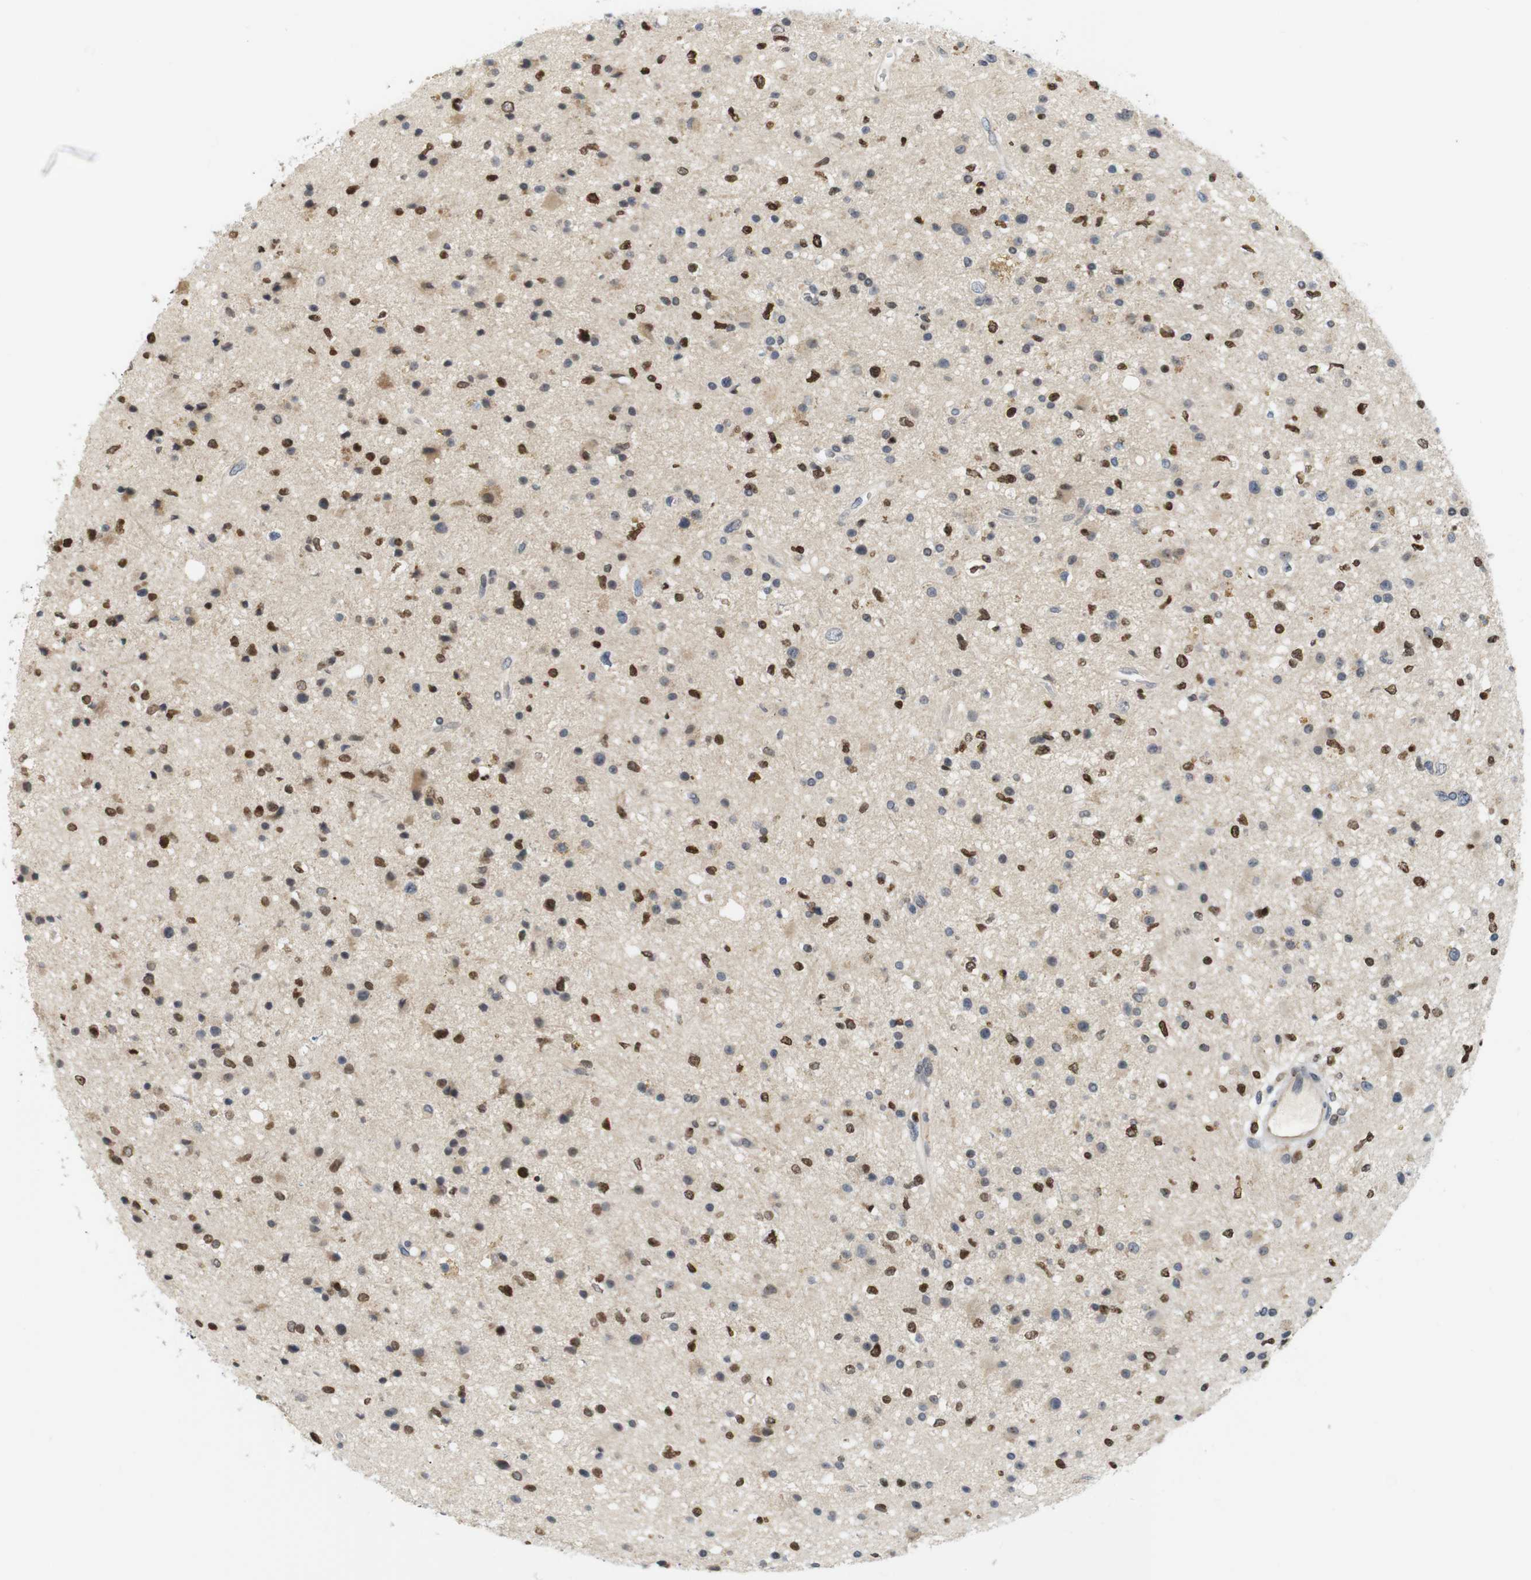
{"staining": {"intensity": "moderate", "quantity": ">75%", "location": "nuclear"}, "tissue": "glioma", "cell_type": "Tumor cells", "image_type": "cancer", "snomed": [{"axis": "morphology", "description": "Glioma, malignant, High grade"}, {"axis": "topography", "description": "Brain"}], "caption": "A medium amount of moderate nuclear expression is seen in about >75% of tumor cells in malignant glioma (high-grade) tissue.", "gene": "MBD1", "patient": {"sex": "male", "age": 33}}